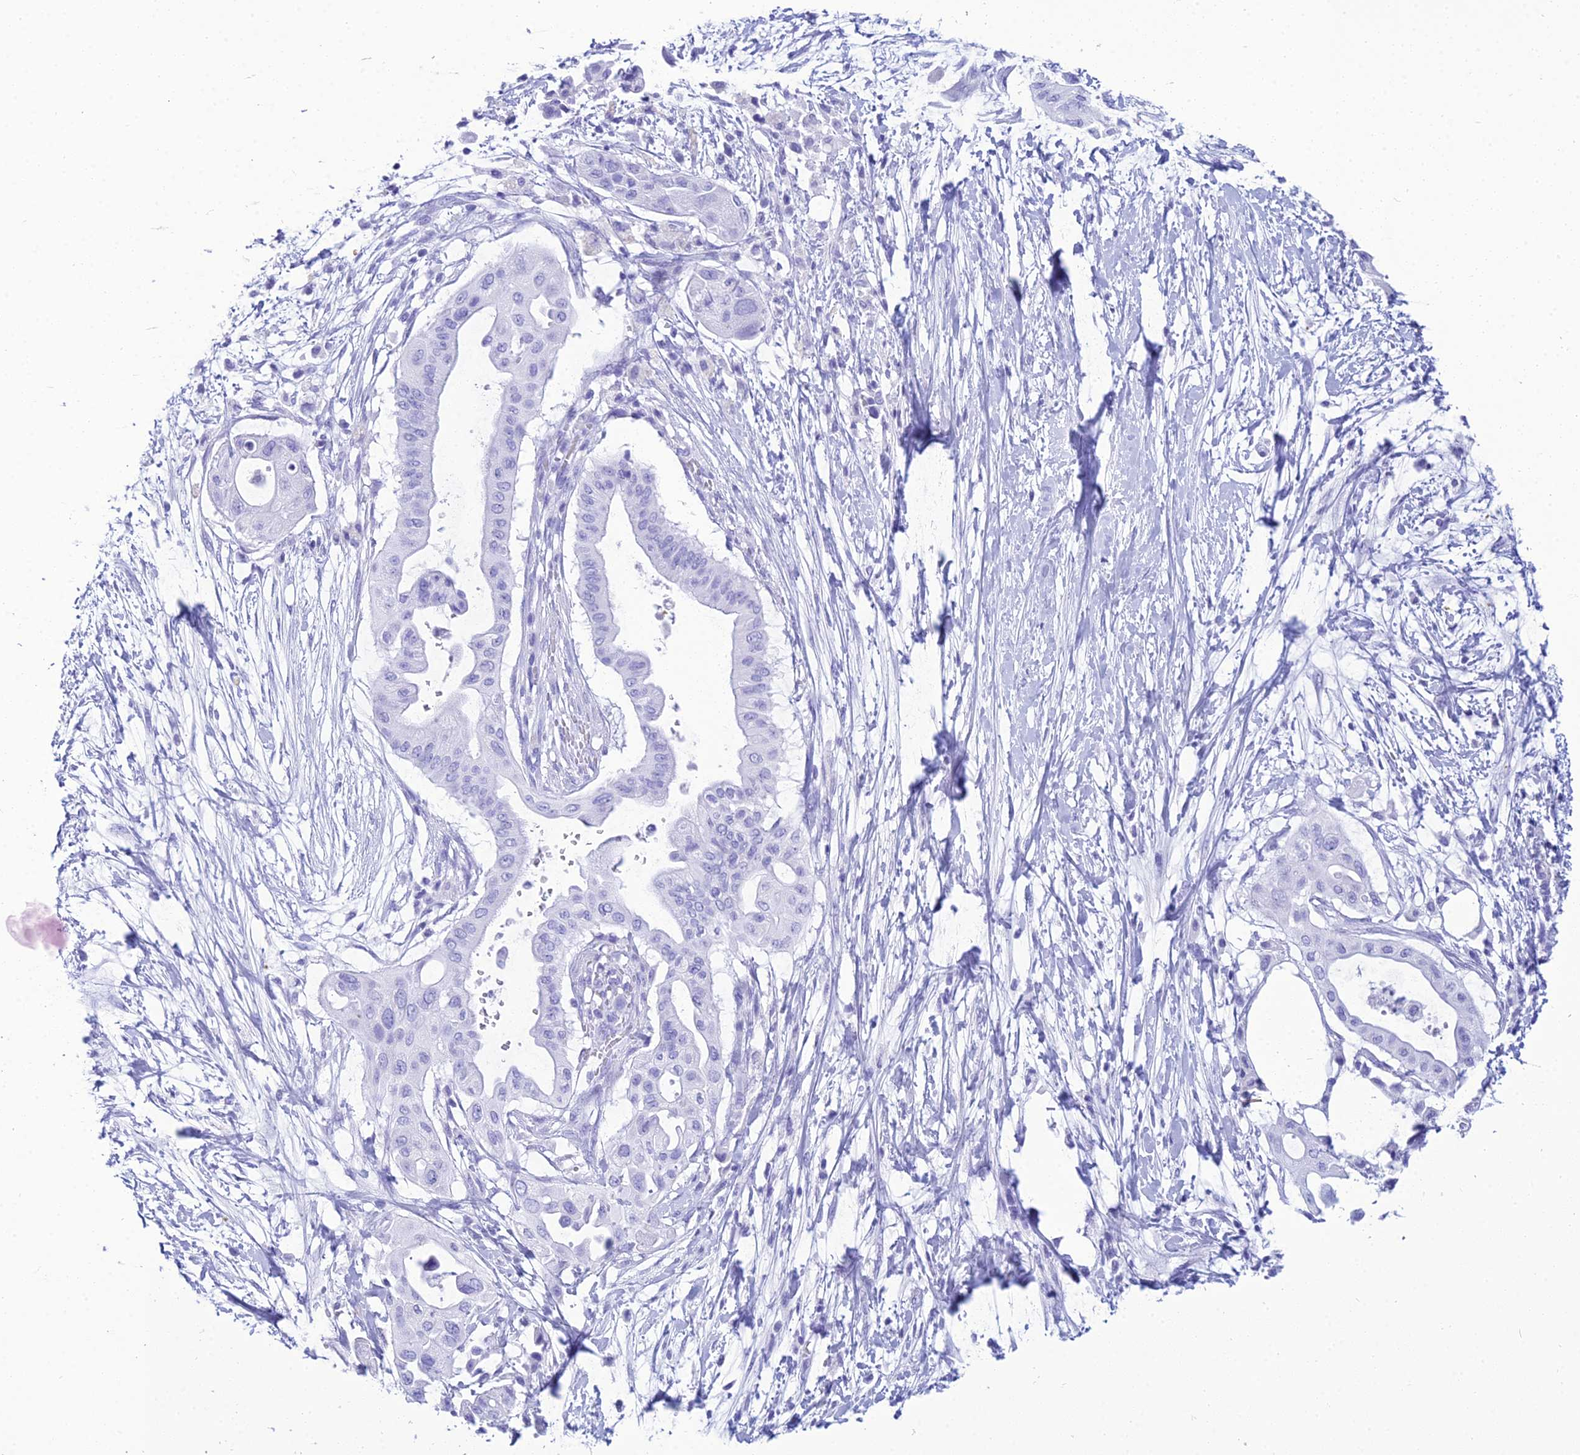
{"staining": {"intensity": "negative", "quantity": "none", "location": "none"}, "tissue": "pancreatic cancer", "cell_type": "Tumor cells", "image_type": "cancer", "snomed": [{"axis": "morphology", "description": "Adenocarcinoma, NOS"}, {"axis": "topography", "description": "Pancreas"}], "caption": "A histopathology image of human pancreatic adenocarcinoma is negative for staining in tumor cells. Nuclei are stained in blue.", "gene": "ZNF442", "patient": {"sex": "male", "age": 68}}